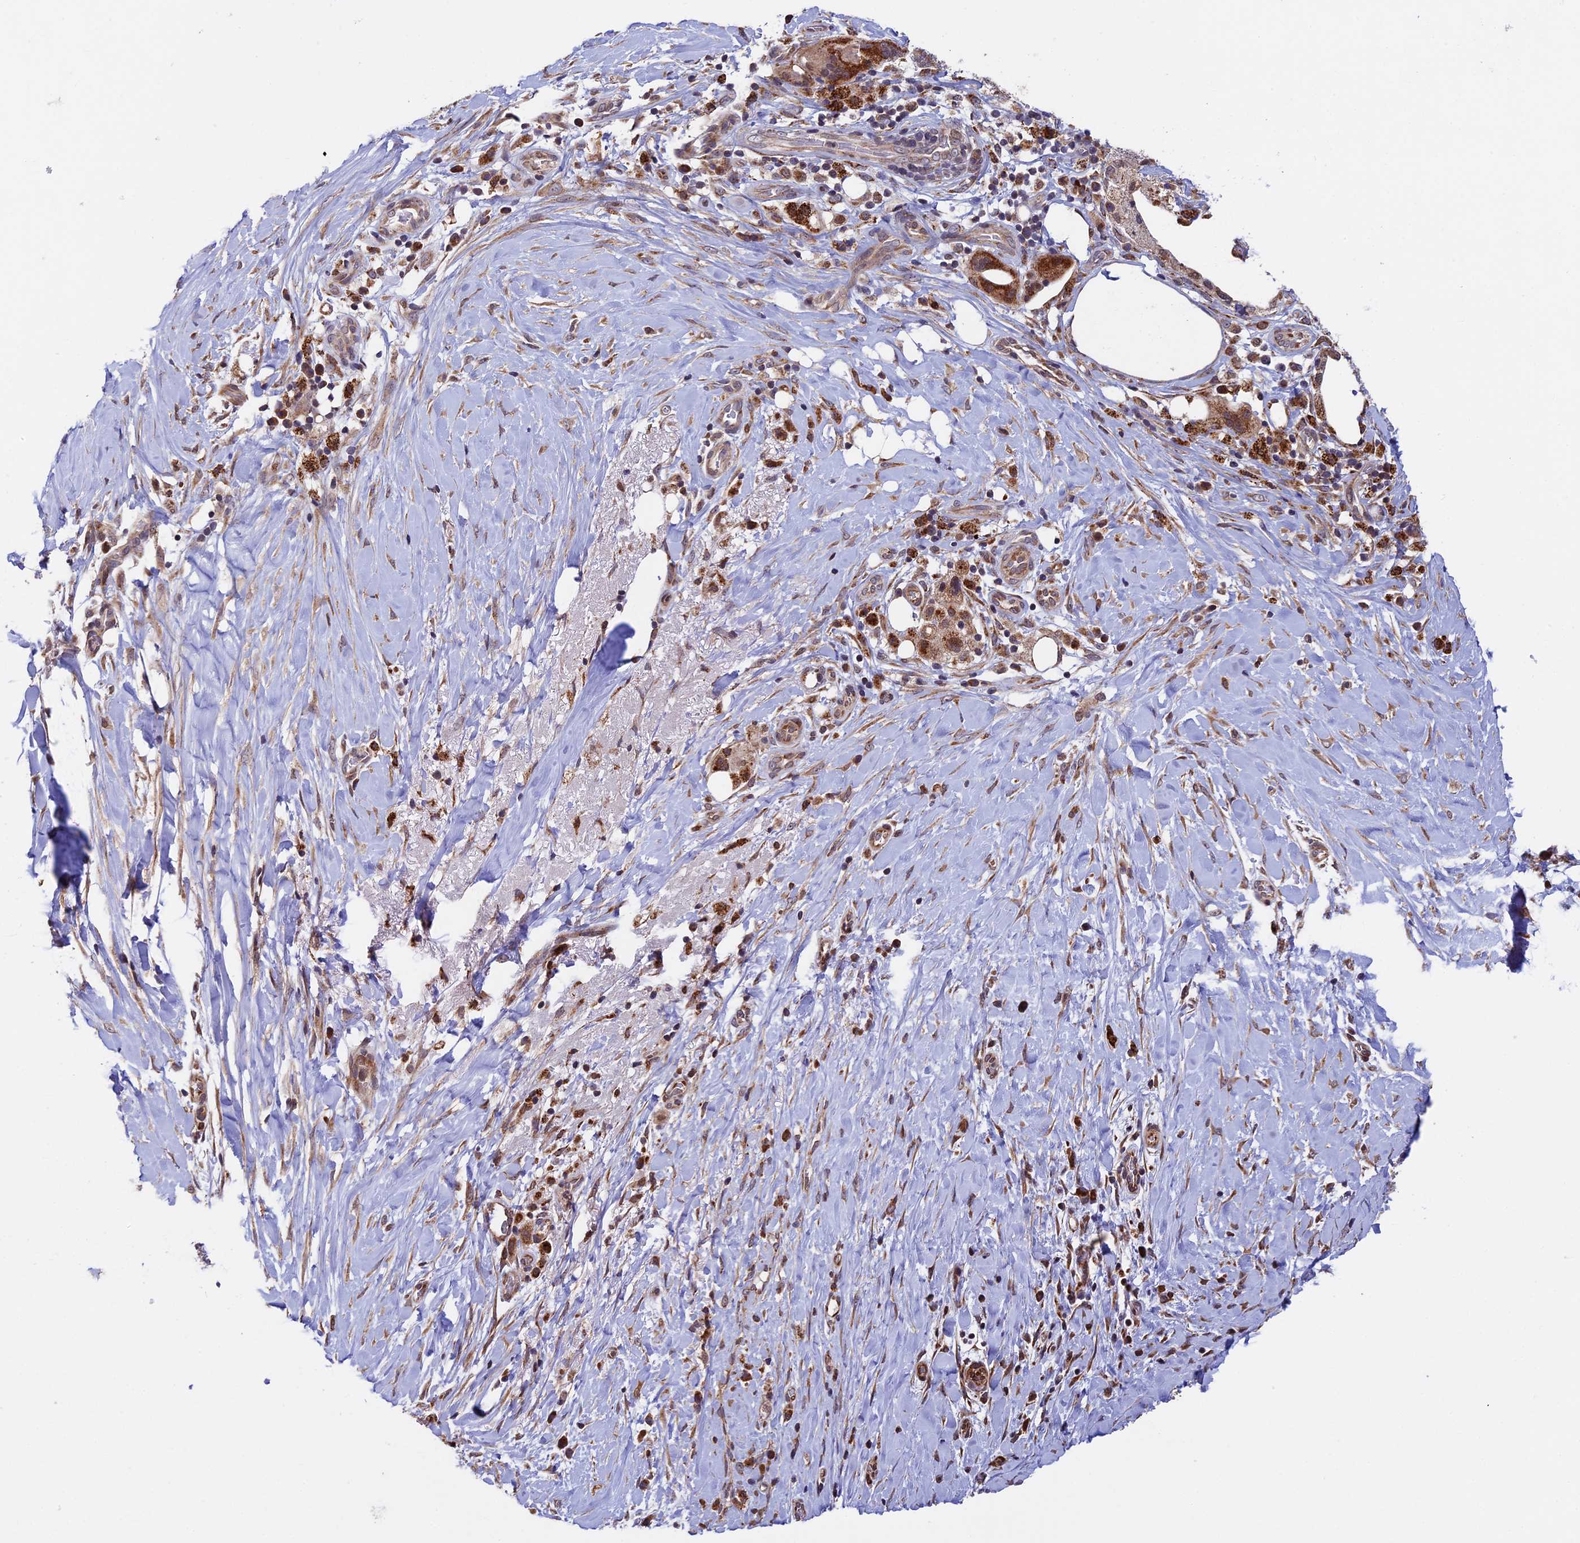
{"staining": {"intensity": "moderate", "quantity": ">75%", "location": "cytoplasmic/membranous"}, "tissue": "pancreatic cancer", "cell_type": "Tumor cells", "image_type": "cancer", "snomed": [{"axis": "morphology", "description": "Adenocarcinoma, NOS"}, {"axis": "topography", "description": "Pancreas"}], "caption": "Immunohistochemistry histopathology image of adenocarcinoma (pancreatic) stained for a protein (brown), which demonstrates medium levels of moderate cytoplasmic/membranous expression in about >75% of tumor cells.", "gene": "RNF17", "patient": {"sex": "male", "age": 58}}